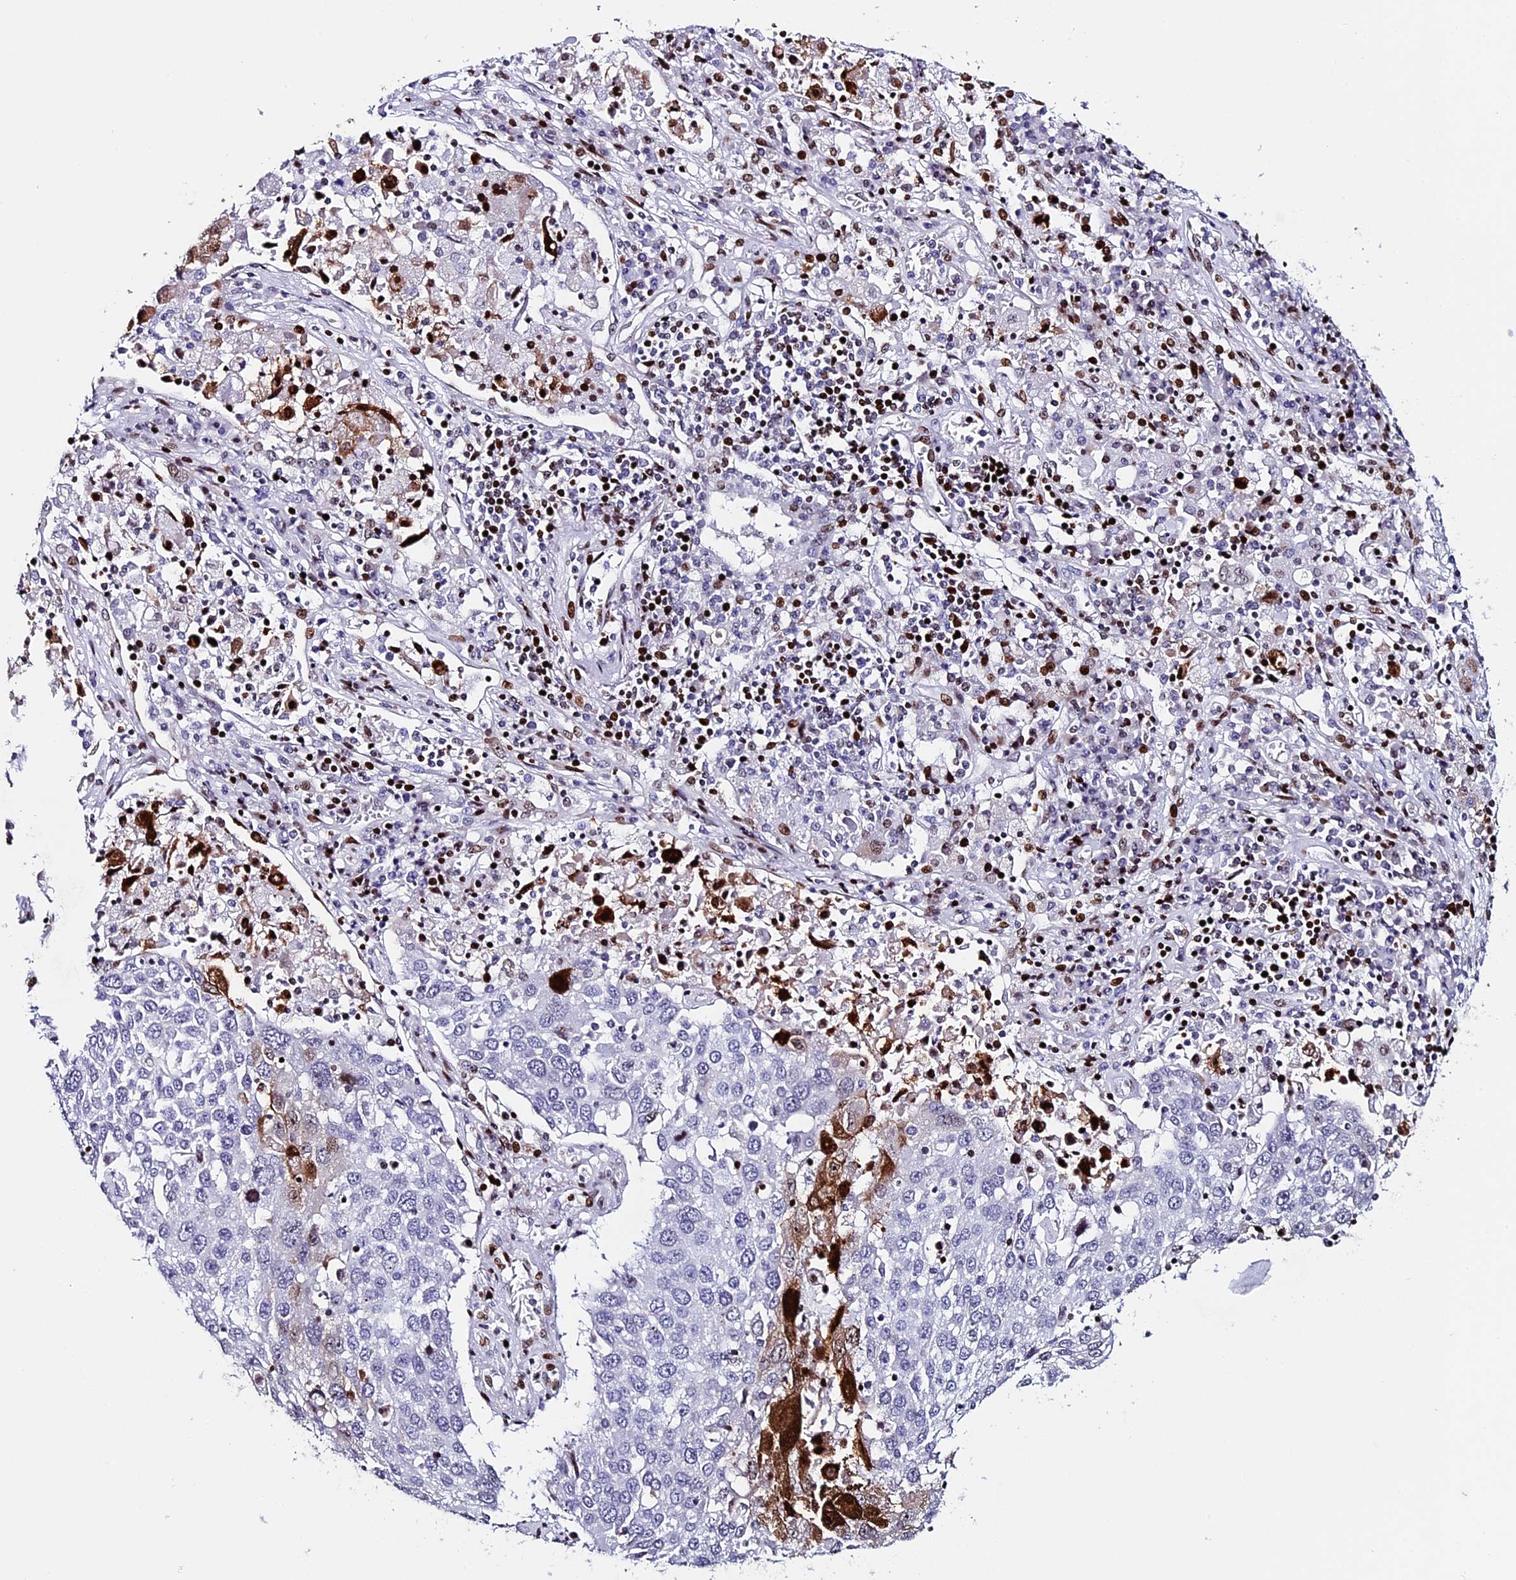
{"staining": {"intensity": "strong", "quantity": "<25%", "location": "cytoplasmic/membranous,nuclear"}, "tissue": "lung cancer", "cell_type": "Tumor cells", "image_type": "cancer", "snomed": [{"axis": "morphology", "description": "Squamous cell carcinoma, NOS"}, {"axis": "topography", "description": "Lung"}], "caption": "Squamous cell carcinoma (lung) stained for a protein (brown) exhibits strong cytoplasmic/membranous and nuclear positive staining in about <25% of tumor cells.", "gene": "BTBD3", "patient": {"sex": "male", "age": 65}}